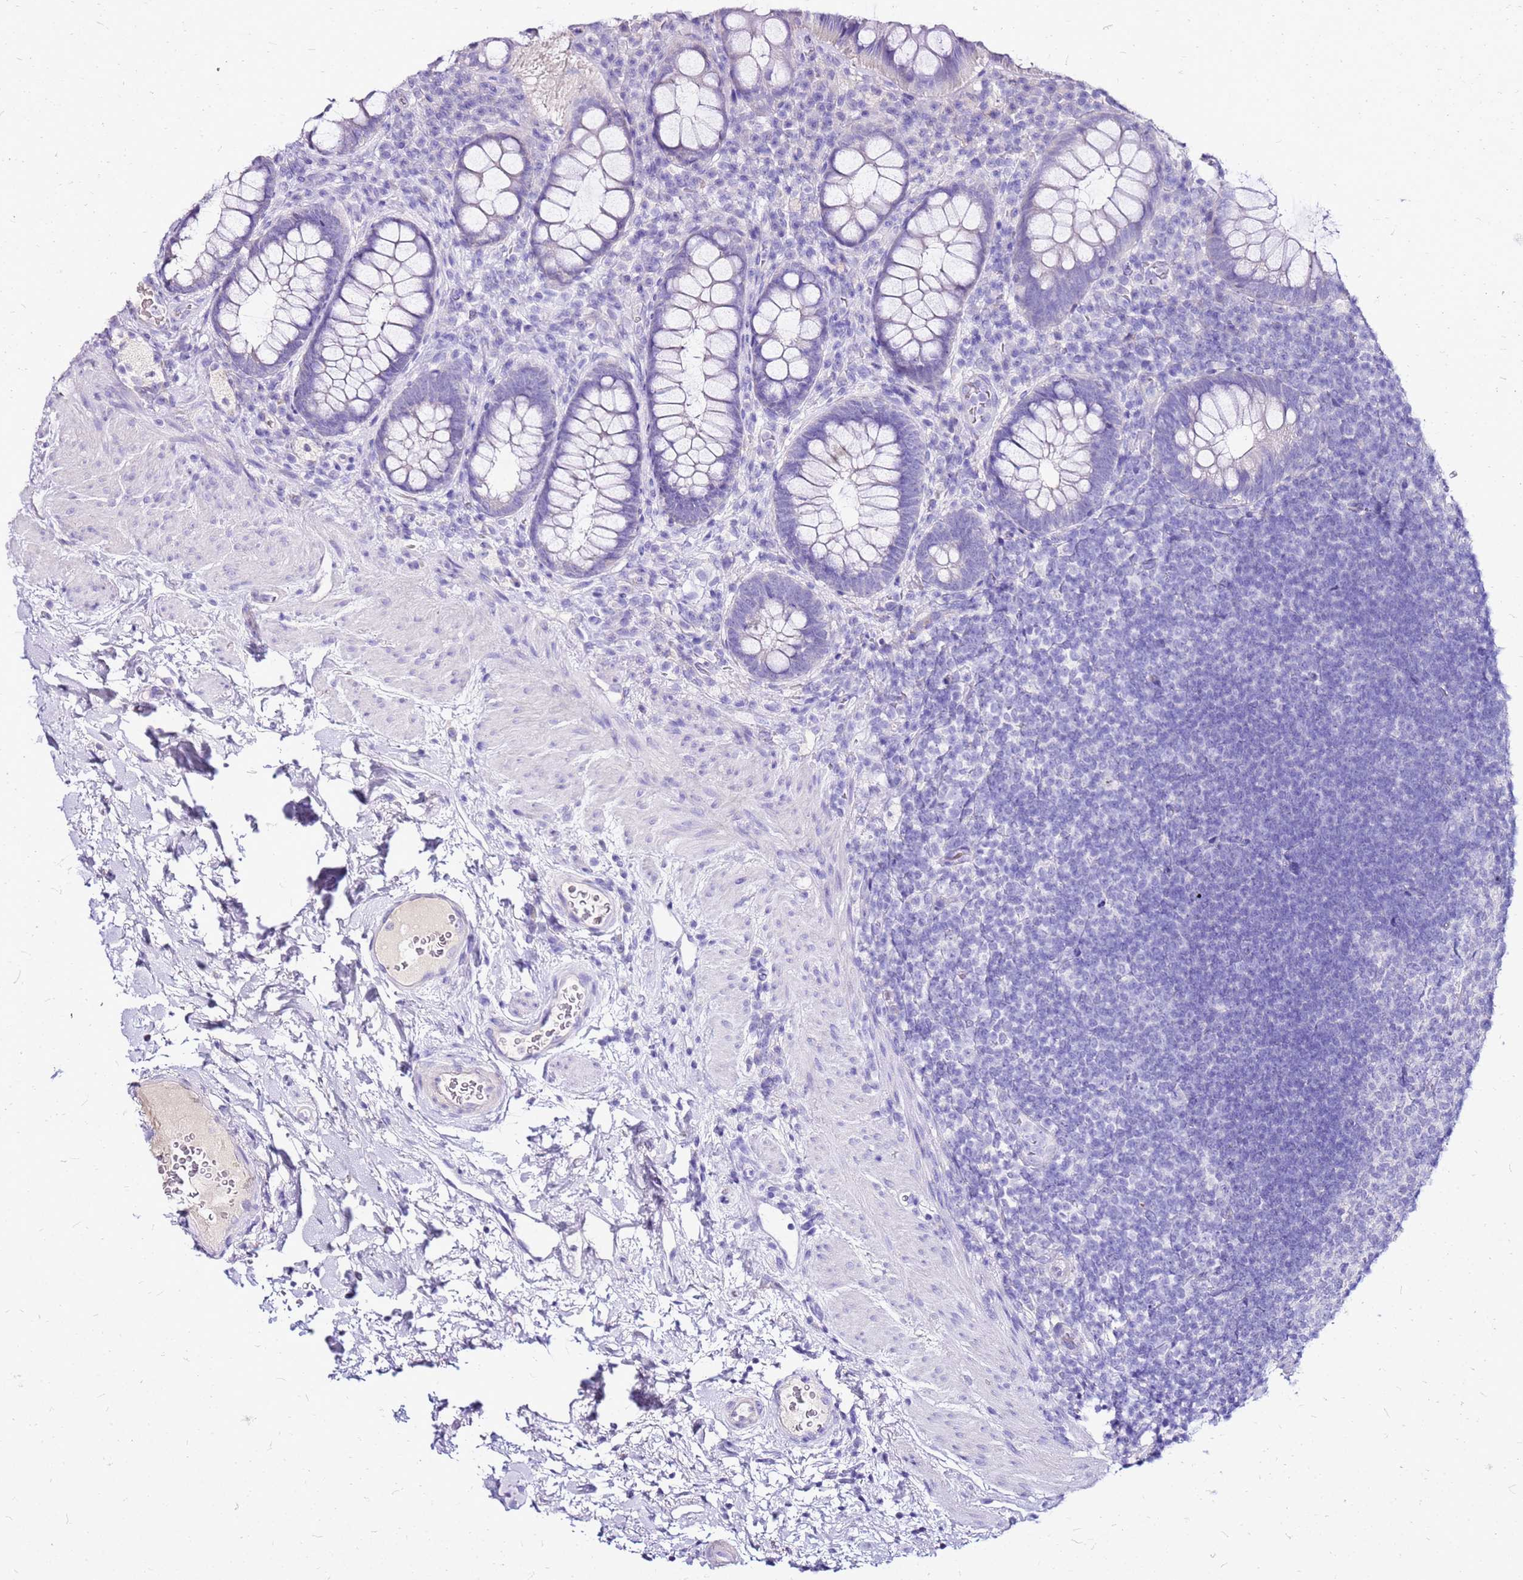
{"staining": {"intensity": "negative", "quantity": "none", "location": "none"}, "tissue": "rectum", "cell_type": "Glandular cells", "image_type": "normal", "snomed": [{"axis": "morphology", "description": "Normal tissue, NOS"}, {"axis": "topography", "description": "Rectum"}, {"axis": "topography", "description": "Peripheral nerve tissue"}], "caption": "A high-resolution histopathology image shows immunohistochemistry (IHC) staining of normal rectum, which displays no significant staining in glandular cells.", "gene": "DCDC2B", "patient": {"sex": "female", "age": 69}}